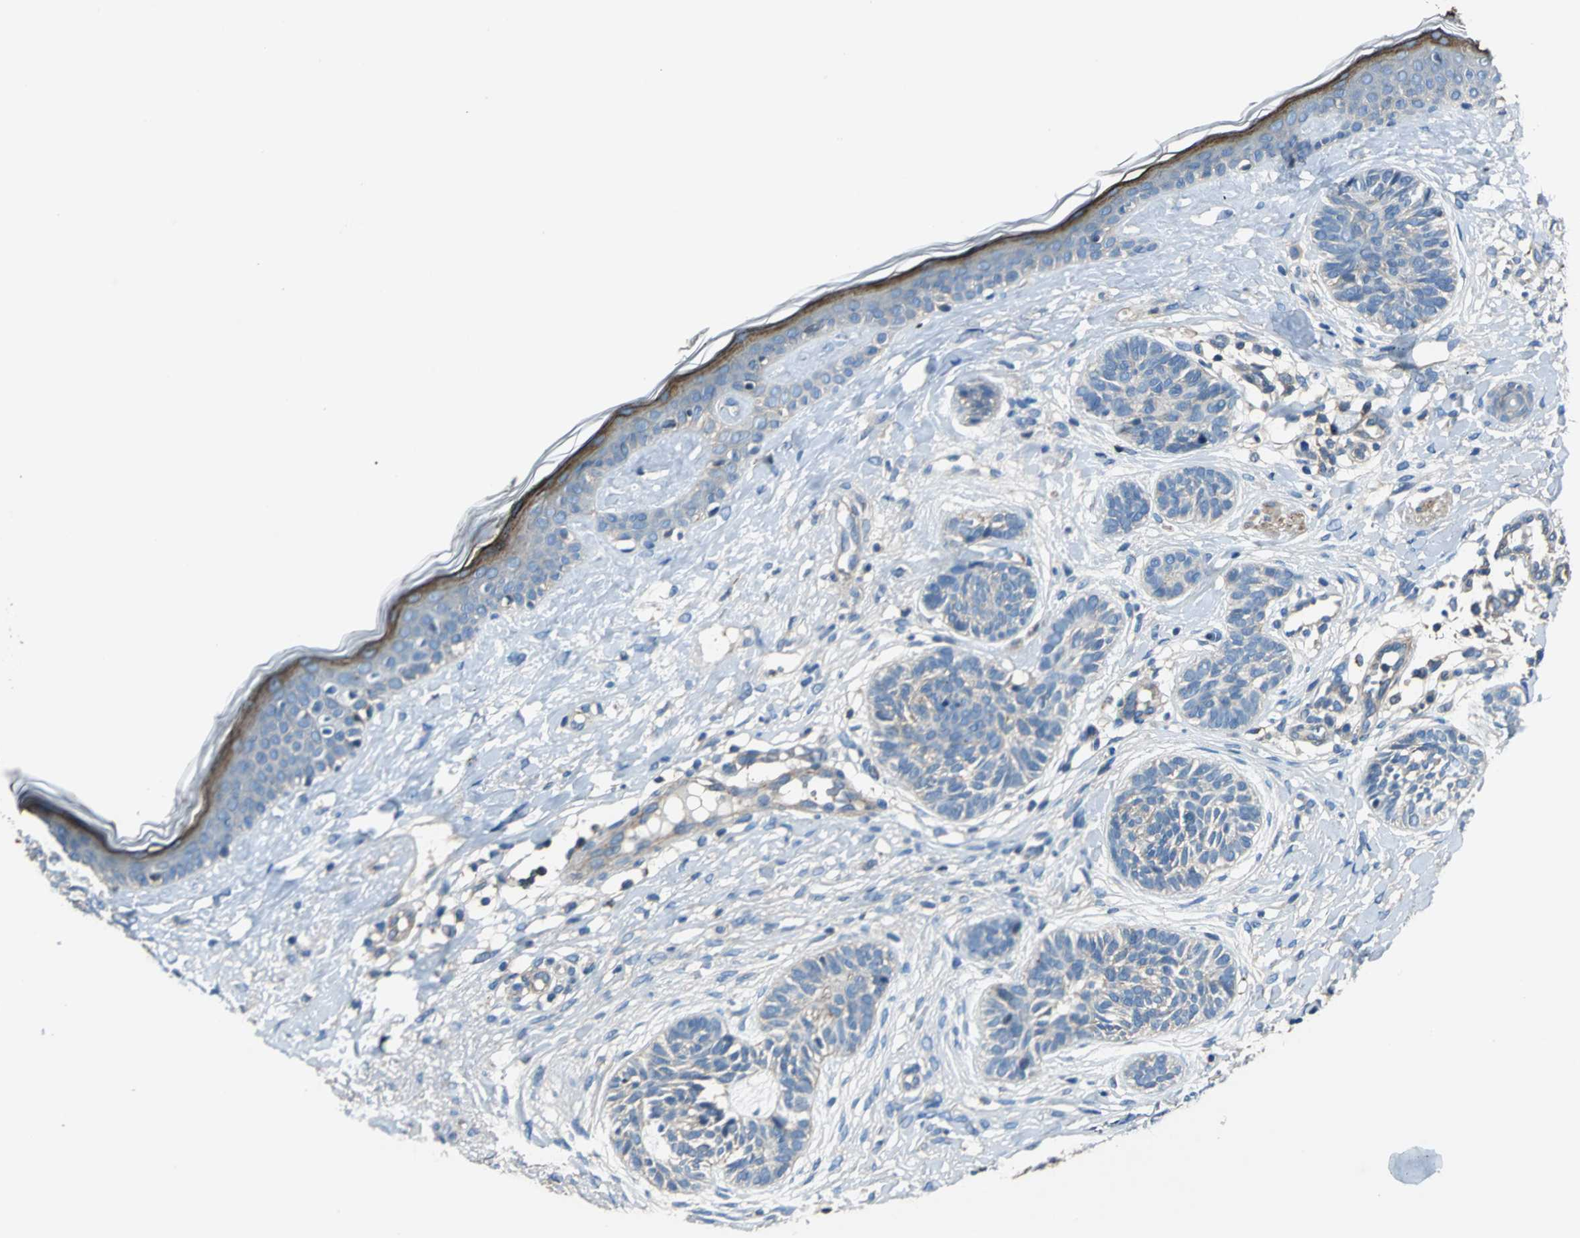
{"staining": {"intensity": "weak", "quantity": "25%-75%", "location": "cytoplasmic/membranous"}, "tissue": "skin cancer", "cell_type": "Tumor cells", "image_type": "cancer", "snomed": [{"axis": "morphology", "description": "Normal tissue, NOS"}, {"axis": "morphology", "description": "Basal cell carcinoma"}, {"axis": "topography", "description": "Skin"}], "caption": "Immunohistochemistry (IHC) micrograph of neoplastic tissue: skin cancer stained using immunohistochemistry (IHC) reveals low levels of weak protein expression localized specifically in the cytoplasmic/membranous of tumor cells, appearing as a cytoplasmic/membranous brown color.", "gene": "PARVA", "patient": {"sex": "male", "age": 63}}